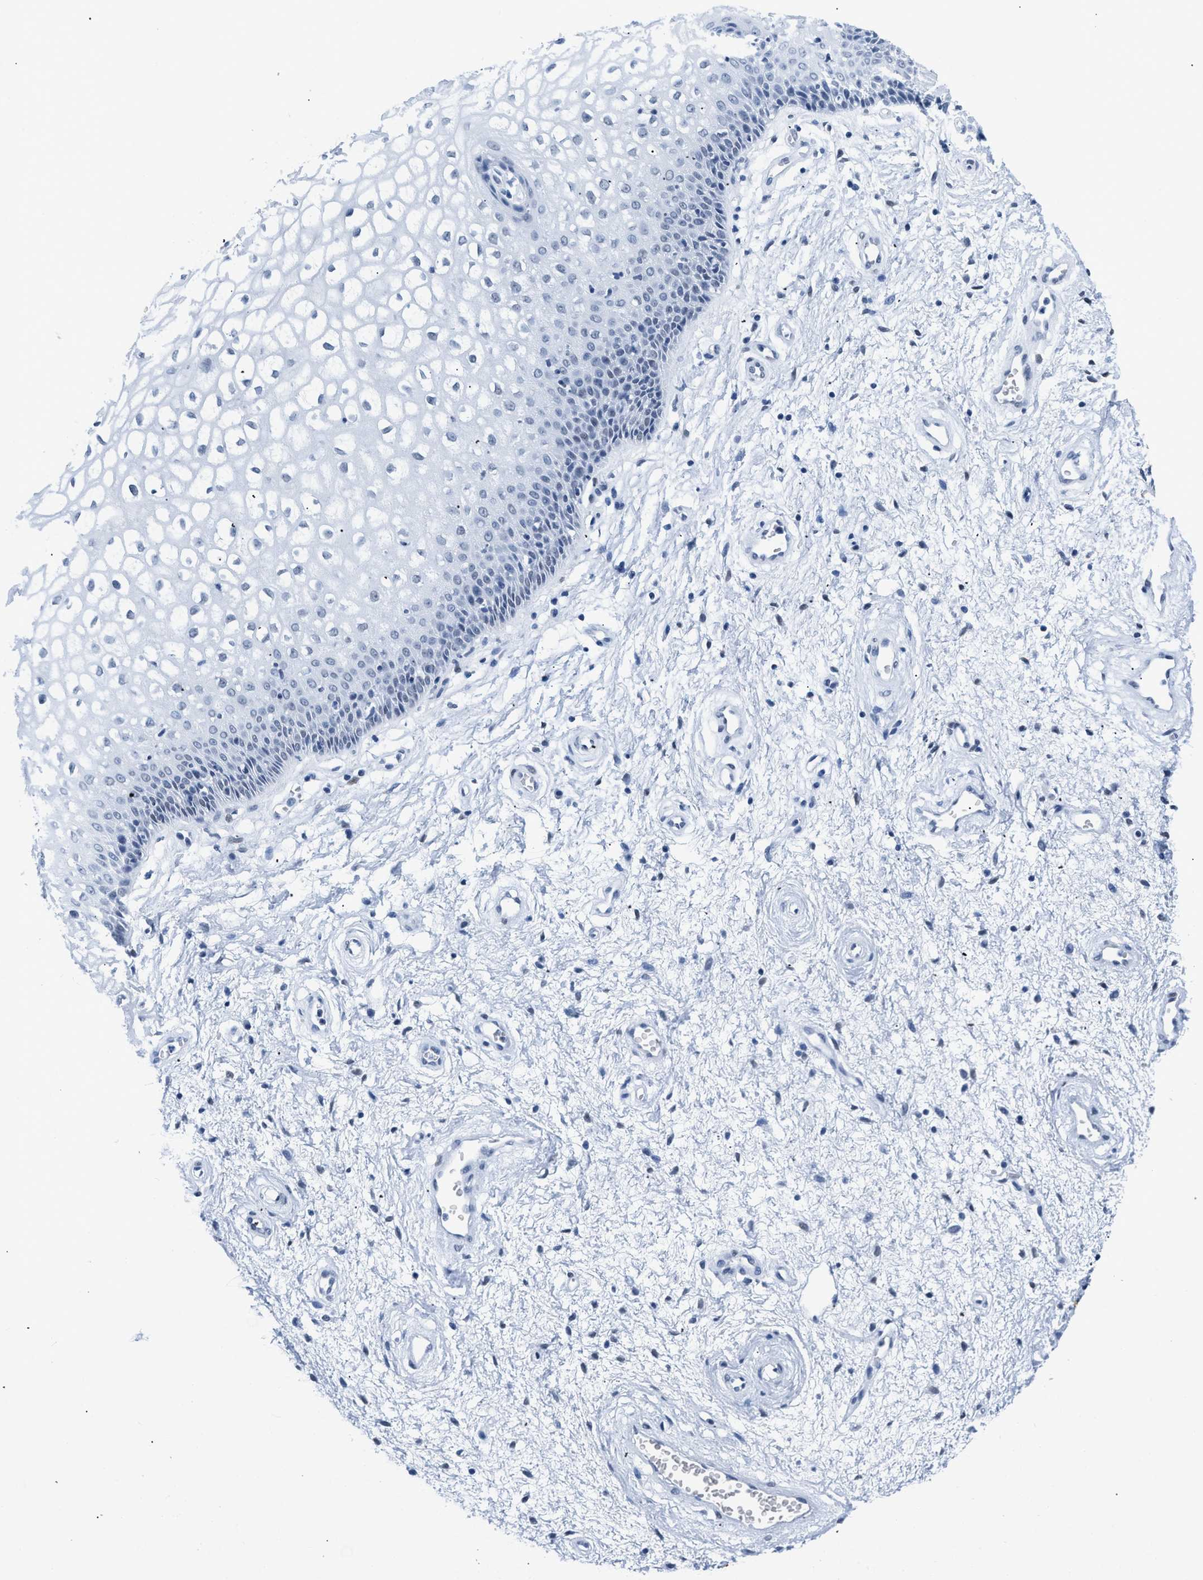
{"staining": {"intensity": "weak", "quantity": "<25%", "location": "nuclear"}, "tissue": "vagina", "cell_type": "Squamous epithelial cells", "image_type": "normal", "snomed": [{"axis": "morphology", "description": "Normal tissue, NOS"}, {"axis": "topography", "description": "Vagina"}], "caption": "Vagina stained for a protein using immunohistochemistry displays no positivity squamous epithelial cells.", "gene": "CTBP1", "patient": {"sex": "female", "age": 34}}